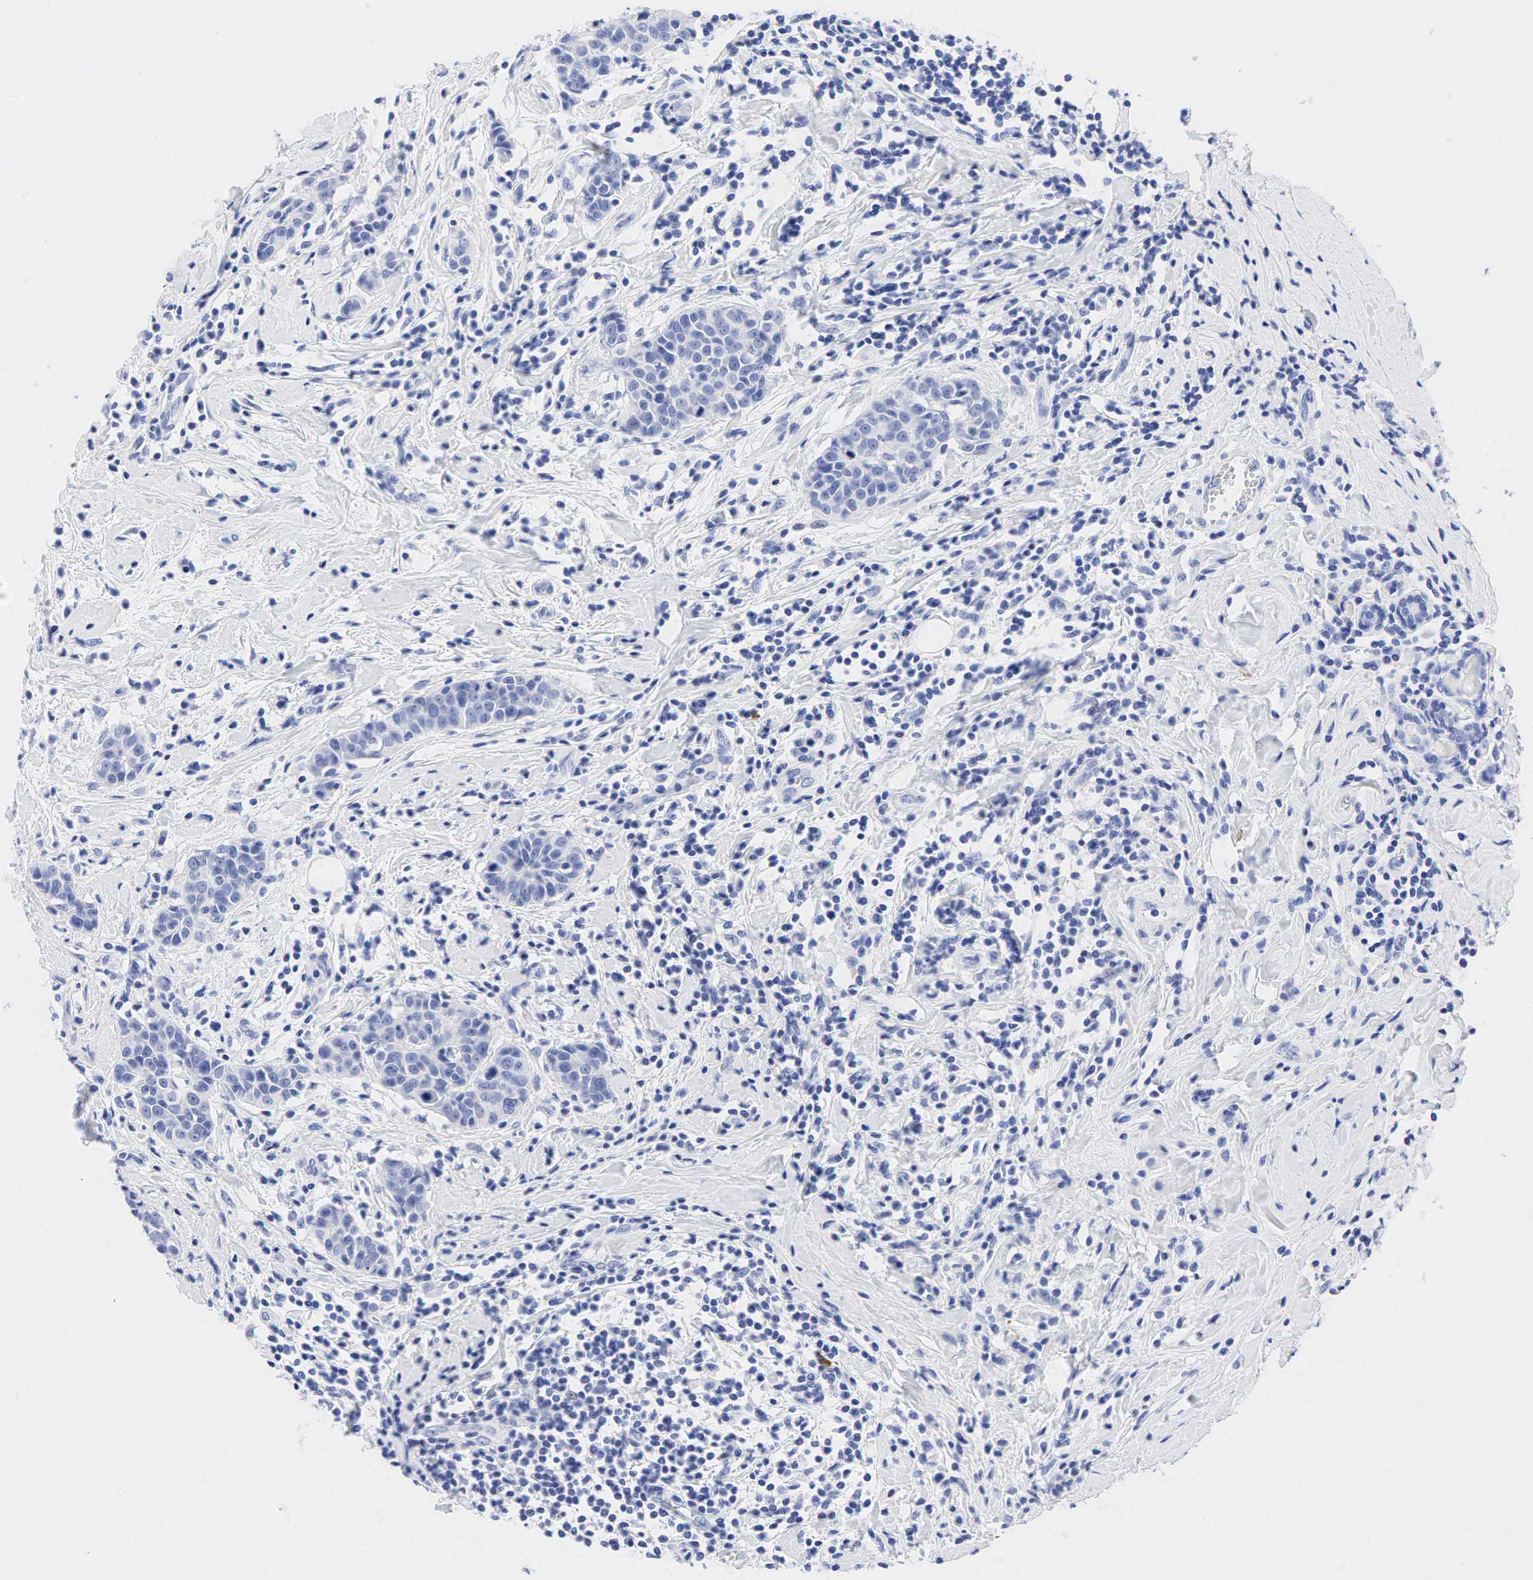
{"staining": {"intensity": "negative", "quantity": "none", "location": "none"}, "tissue": "breast cancer", "cell_type": "Tumor cells", "image_type": "cancer", "snomed": [{"axis": "morphology", "description": "Duct carcinoma"}, {"axis": "topography", "description": "Breast"}], "caption": "The immunohistochemistry image has no significant positivity in tumor cells of breast cancer tissue.", "gene": "NKX2-1", "patient": {"sex": "female", "age": 55}}